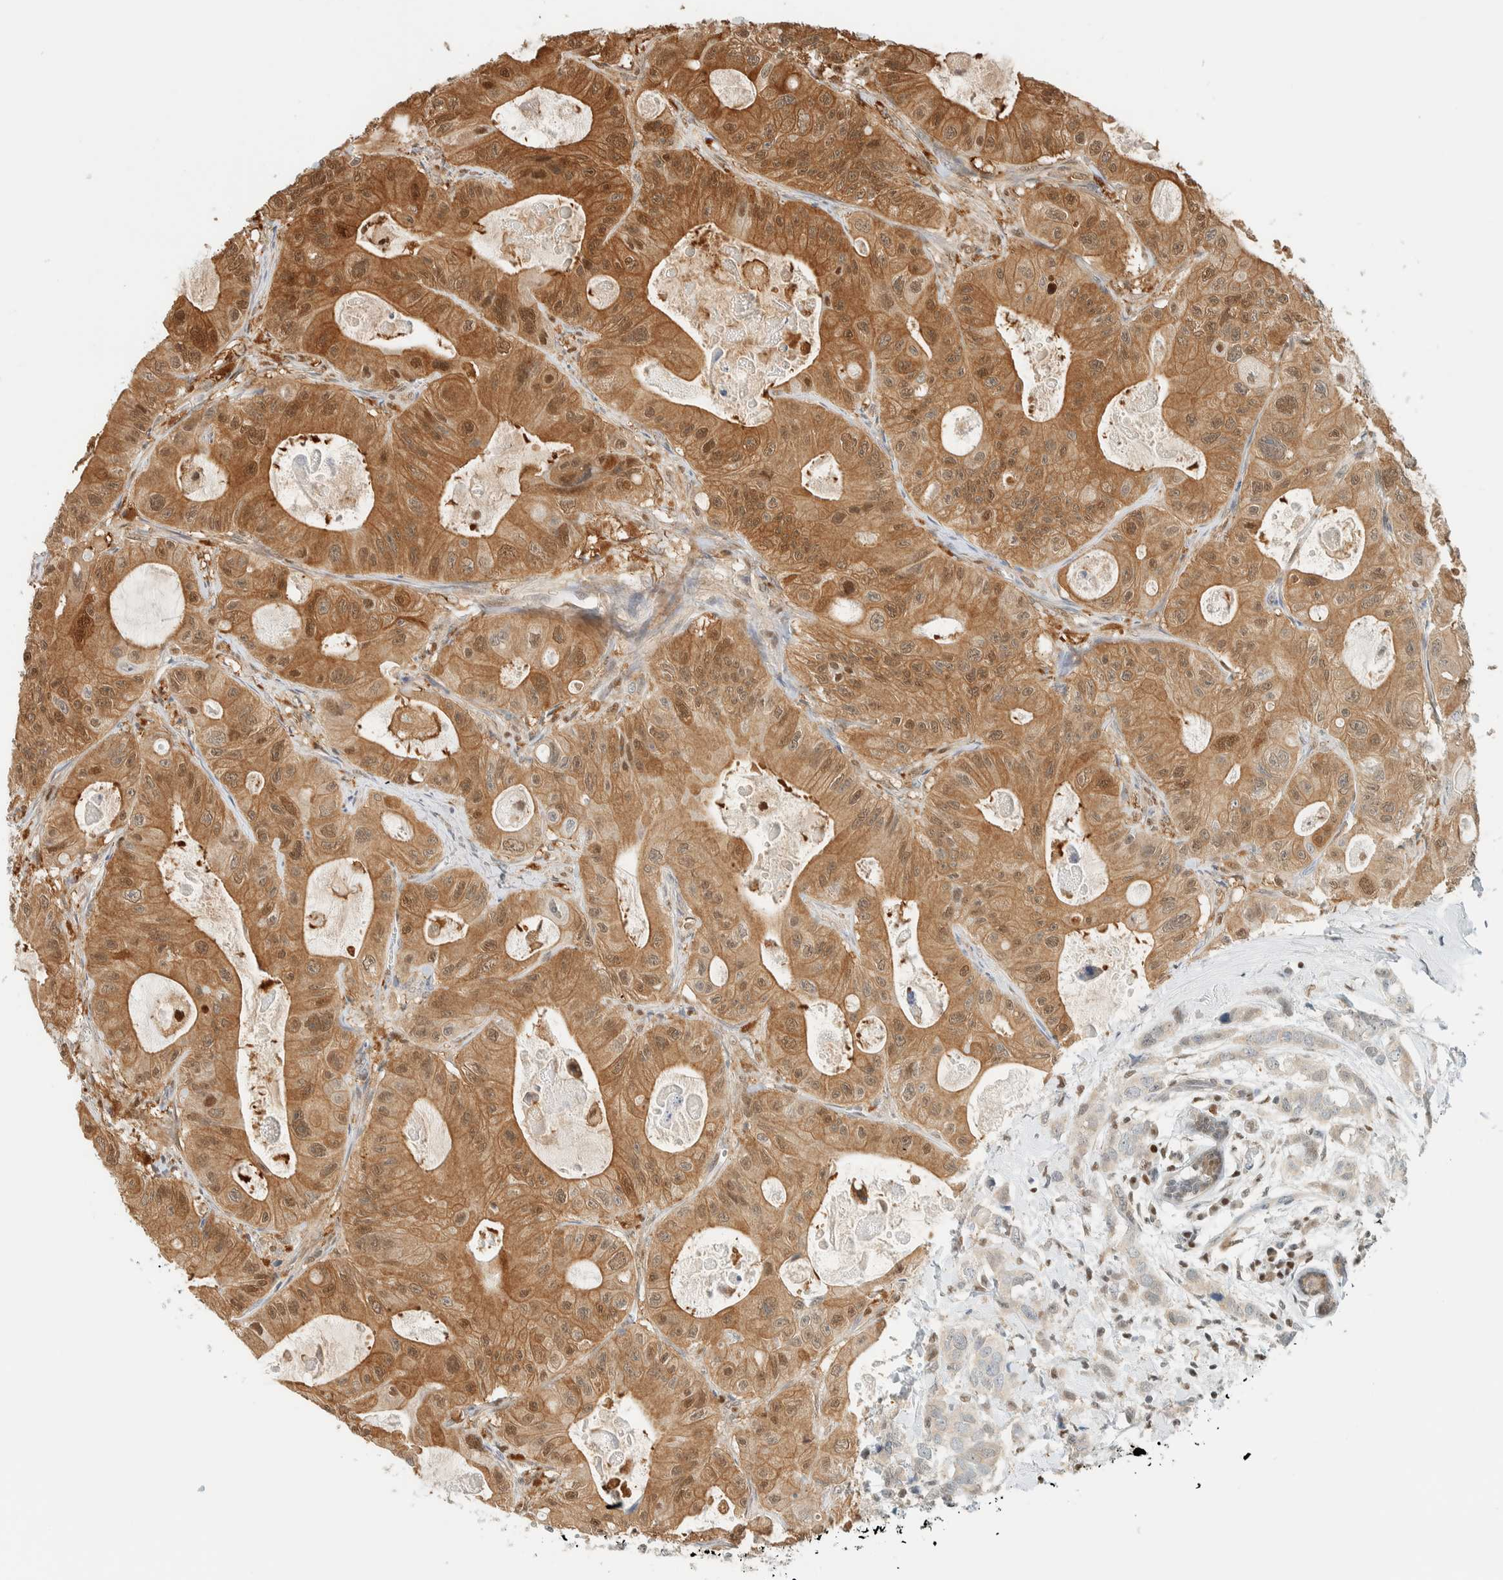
{"staining": {"intensity": "moderate", "quantity": ">75%", "location": "cytoplasmic/membranous"}, "tissue": "colorectal cancer", "cell_type": "Tumor cells", "image_type": "cancer", "snomed": [{"axis": "morphology", "description": "Adenocarcinoma, NOS"}, {"axis": "topography", "description": "Colon"}], "caption": "This is a micrograph of immunohistochemistry (IHC) staining of adenocarcinoma (colorectal), which shows moderate staining in the cytoplasmic/membranous of tumor cells.", "gene": "ZBTB37", "patient": {"sex": "female", "age": 46}}